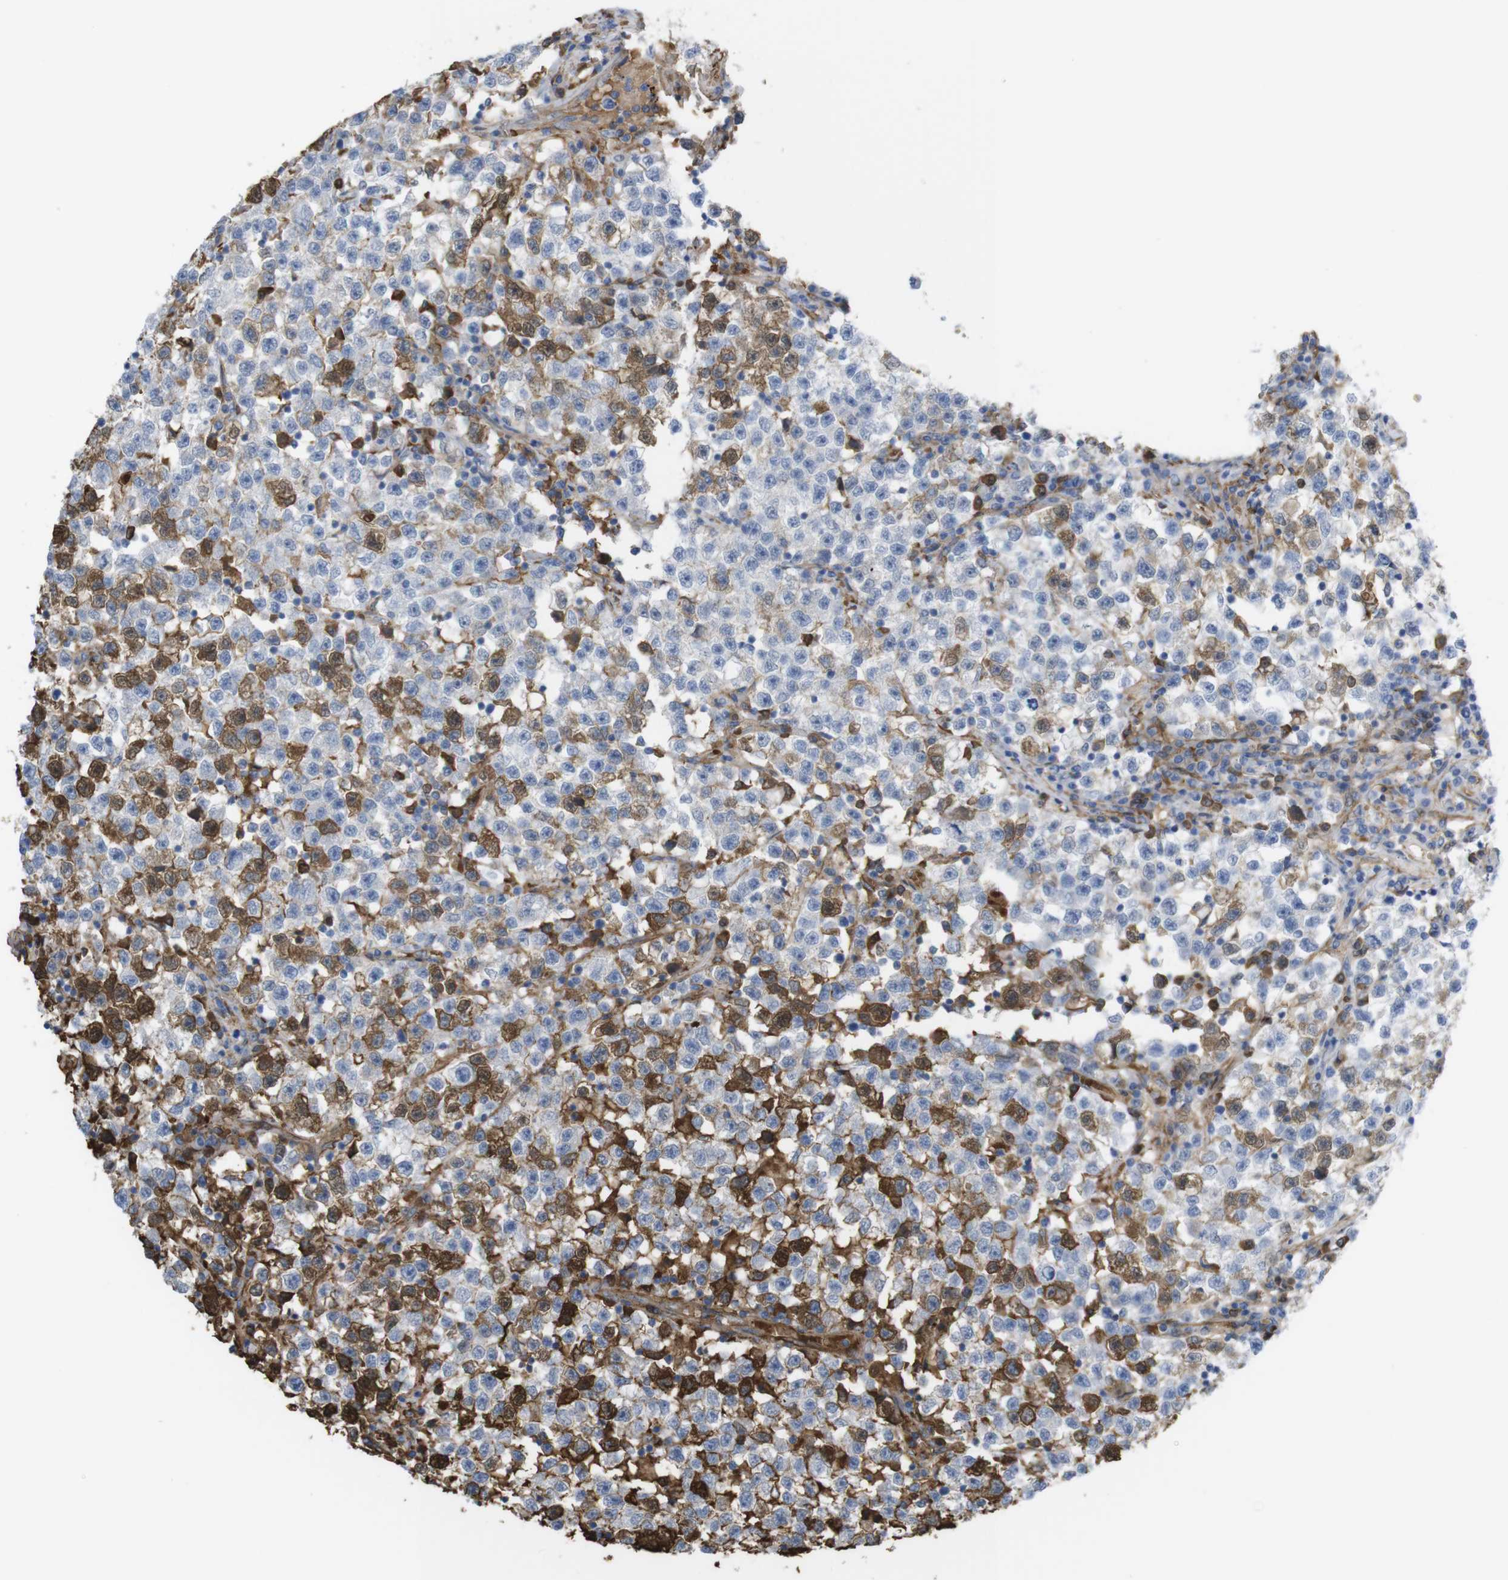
{"staining": {"intensity": "negative", "quantity": "none", "location": "none"}, "tissue": "testis cancer", "cell_type": "Tumor cells", "image_type": "cancer", "snomed": [{"axis": "morphology", "description": "Seminoma, NOS"}, {"axis": "topography", "description": "Testis"}], "caption": "Tumor cells show no significant staining in testis seminoma. (DAB immunohistochemistry (IHC), high magnification).", "gene": "CYBRD1", "patient": {"sex": "male", "age": 22}}